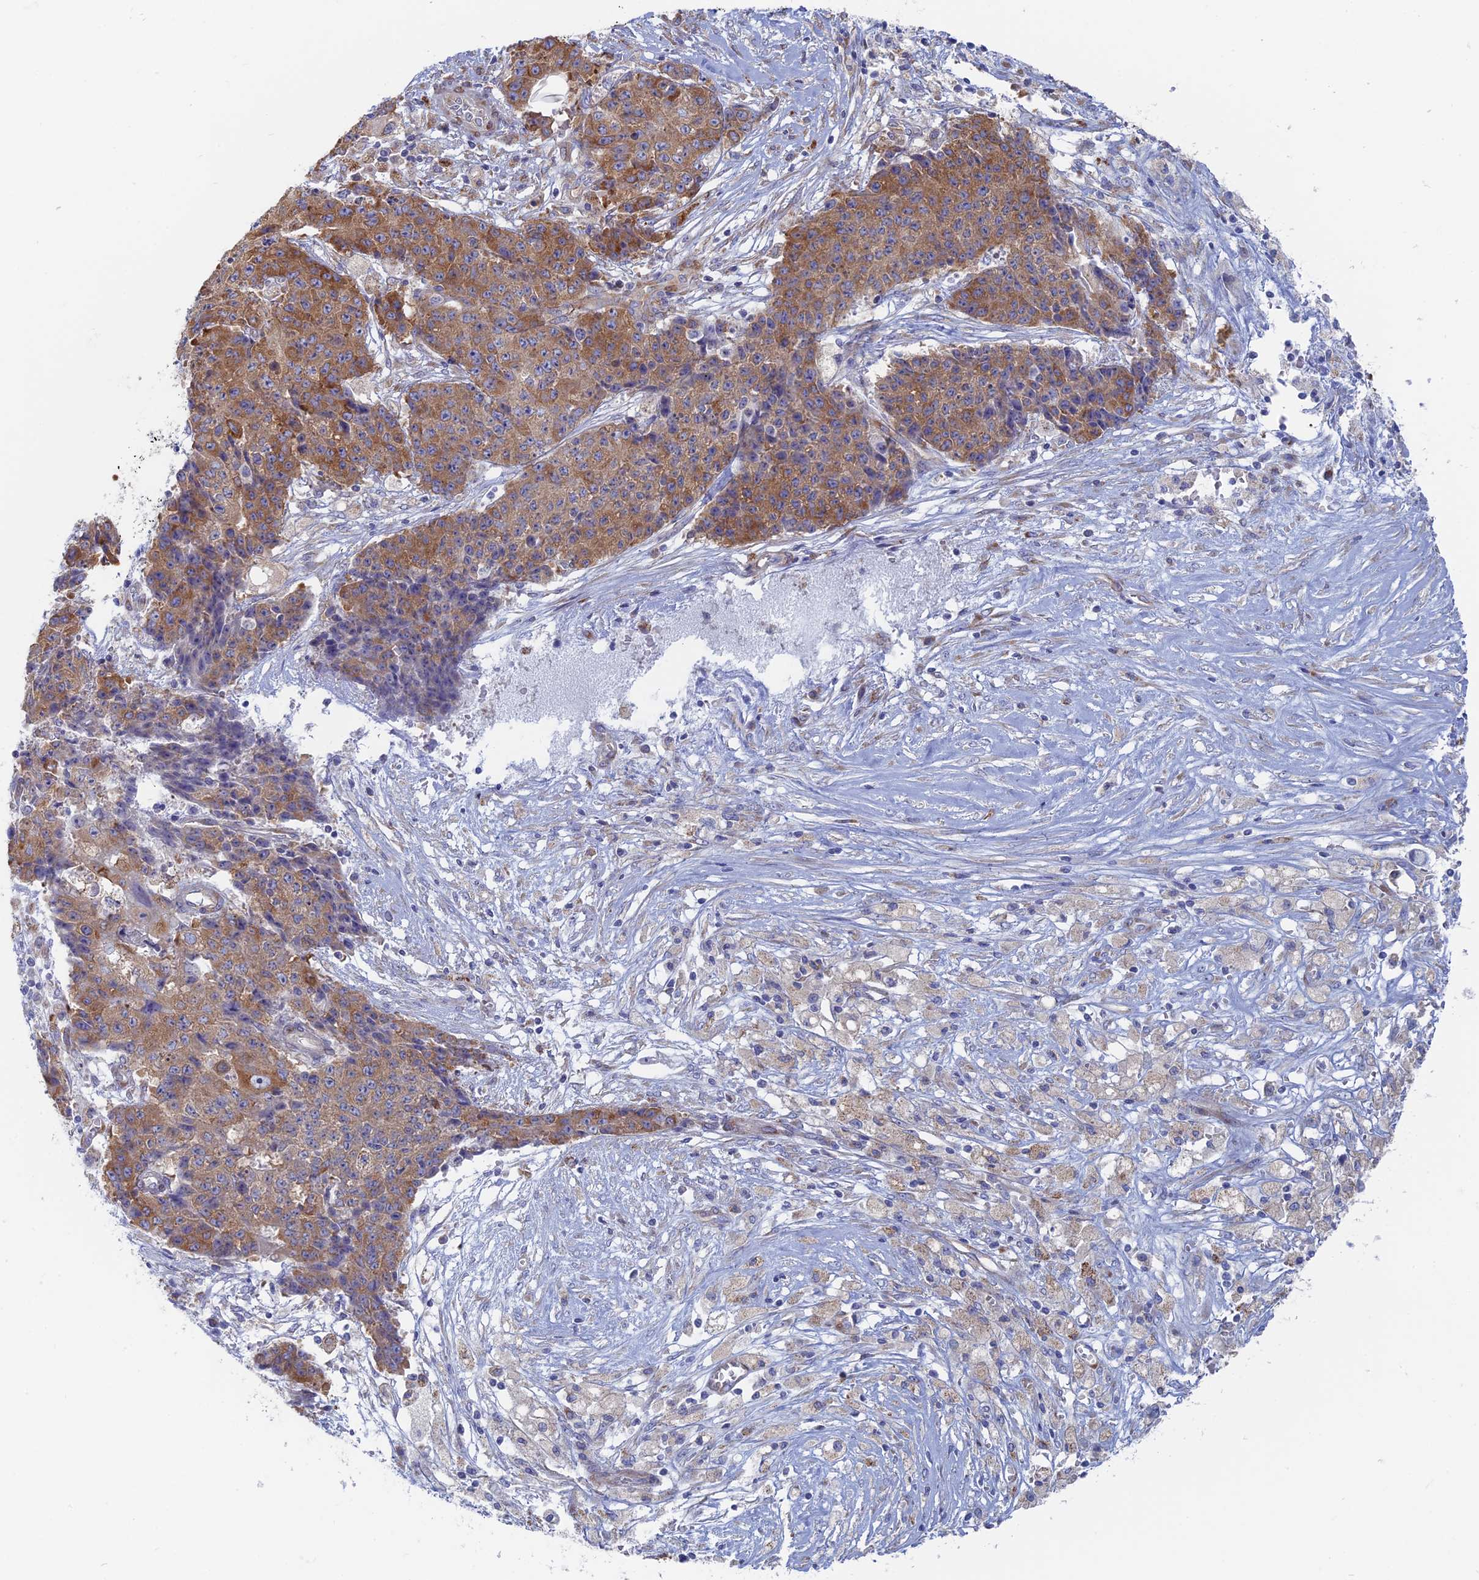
{"staining": {"intensity": "moderate", "quantity": ">75%", "location": "cytoplasmic/membranous"}, "tissue": "ovarian cancer", "cell_type": "Tumor cells", "image_type": "cancer", "snomed": [{"axis": "morphology", "description": "Carcinoma, endometroid"}, {"axis": "topography", "description": "Ovary"}], "caption": "An immunohistochemistry (IHC) micrograph of tumor tissue is shown. Protein staining in brown highlights moderate cytoplasmic/membranous positivity in ovarian cancer within tumor cells.", "gene": "TBC1D30", "patient": {"sex": "female", "age": 42}}